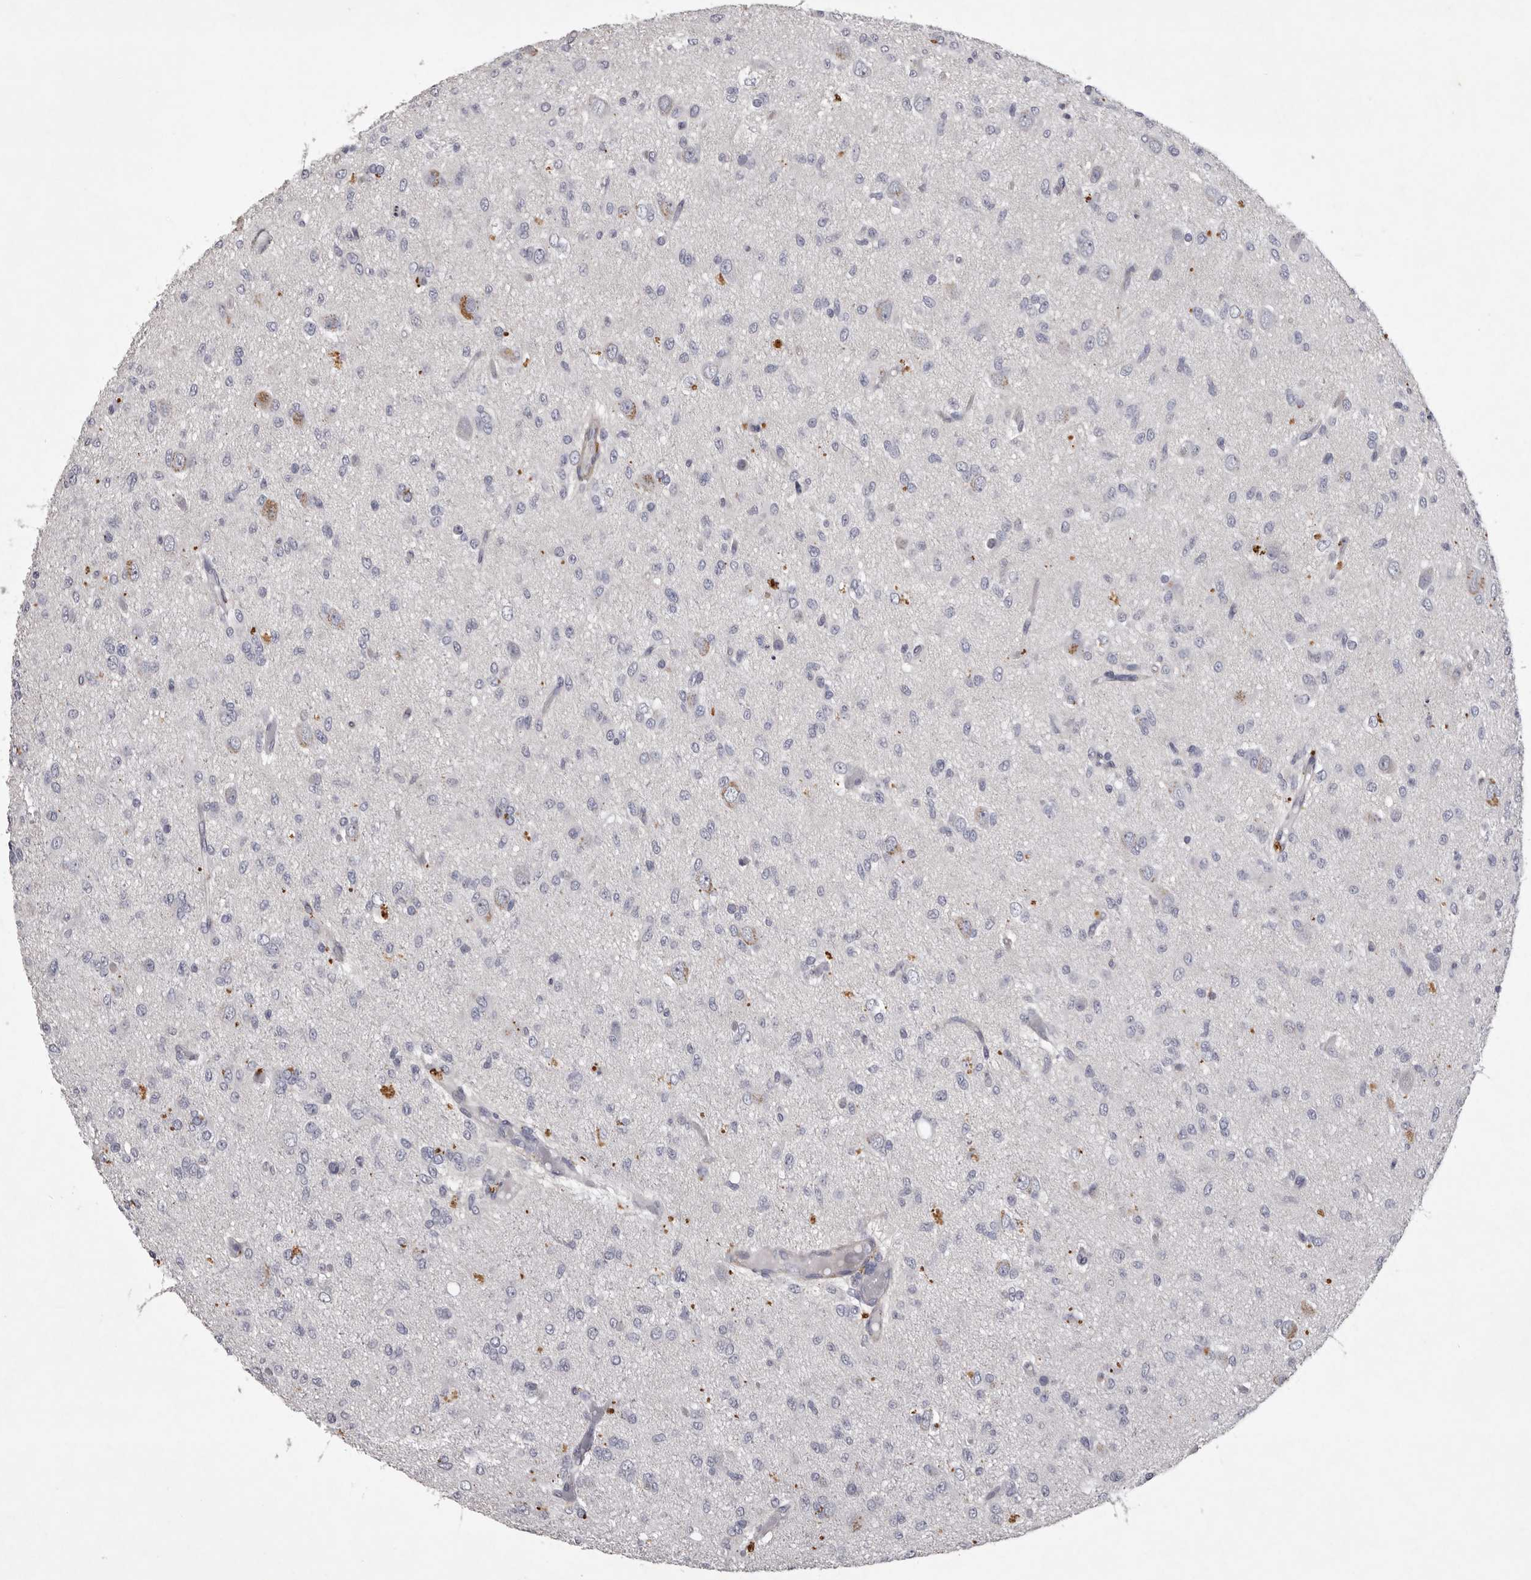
{"staining": {"intensity": "negative", "quantity": "none", "location": "none"}, "tissue": "glioma", "cell_type": "Tumor cells", "image_type": "cancer", "snomed": [{"axis": "morphology", "description": "Glioma, malignant, High grade"}, {"axis": "topography", "description": "Brain"}], "caption": "IHC micrograph of human malignant glioma (high-grade) stained for a protein (brown), which reveals no positivity in tumor cells.", "gene": "NKAIN4", "patient": {"sex": "female", "age": 59}}